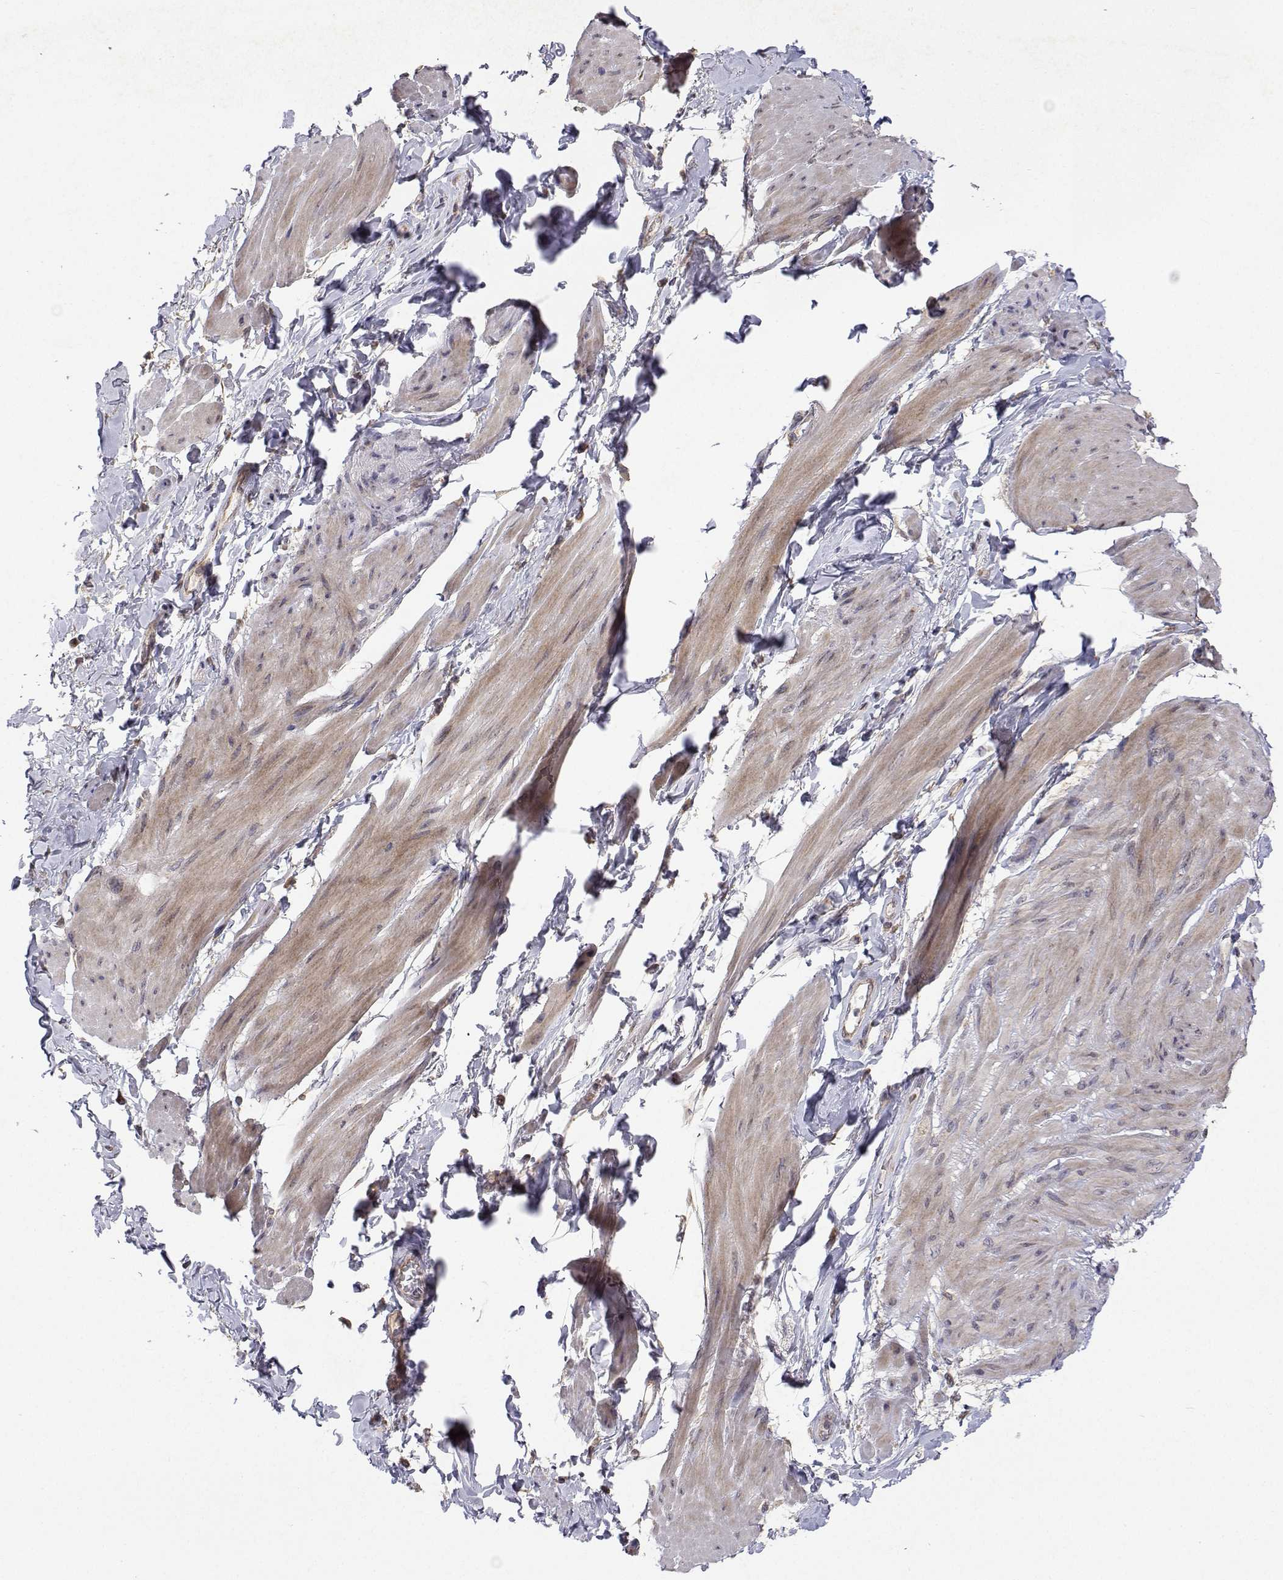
{"staining": {"intensity": "moderate", "quantity": "25%-75%", "location": "cytoplasmic/membranous"}, "tissue": "adipose tissue", "cell_type": "Adipocytes", "image_type": "normal", "snomed": [{"axis": "morphology", "description": "Normal tissue, NOS"}, {"axis": "topography", "description": "Urinary bladder"}, {"axis": "topography", "description": "Peripheral nerve tissue"}], "caption": "Brown immunohistochemical staining in unremarkable adipose tissue displays moderate cytoplasmic/membranous expression in approximately 25%-75% of adipocytes.", "gene": "MRPL3", "patient": {"sex": "female", "age": 60}}